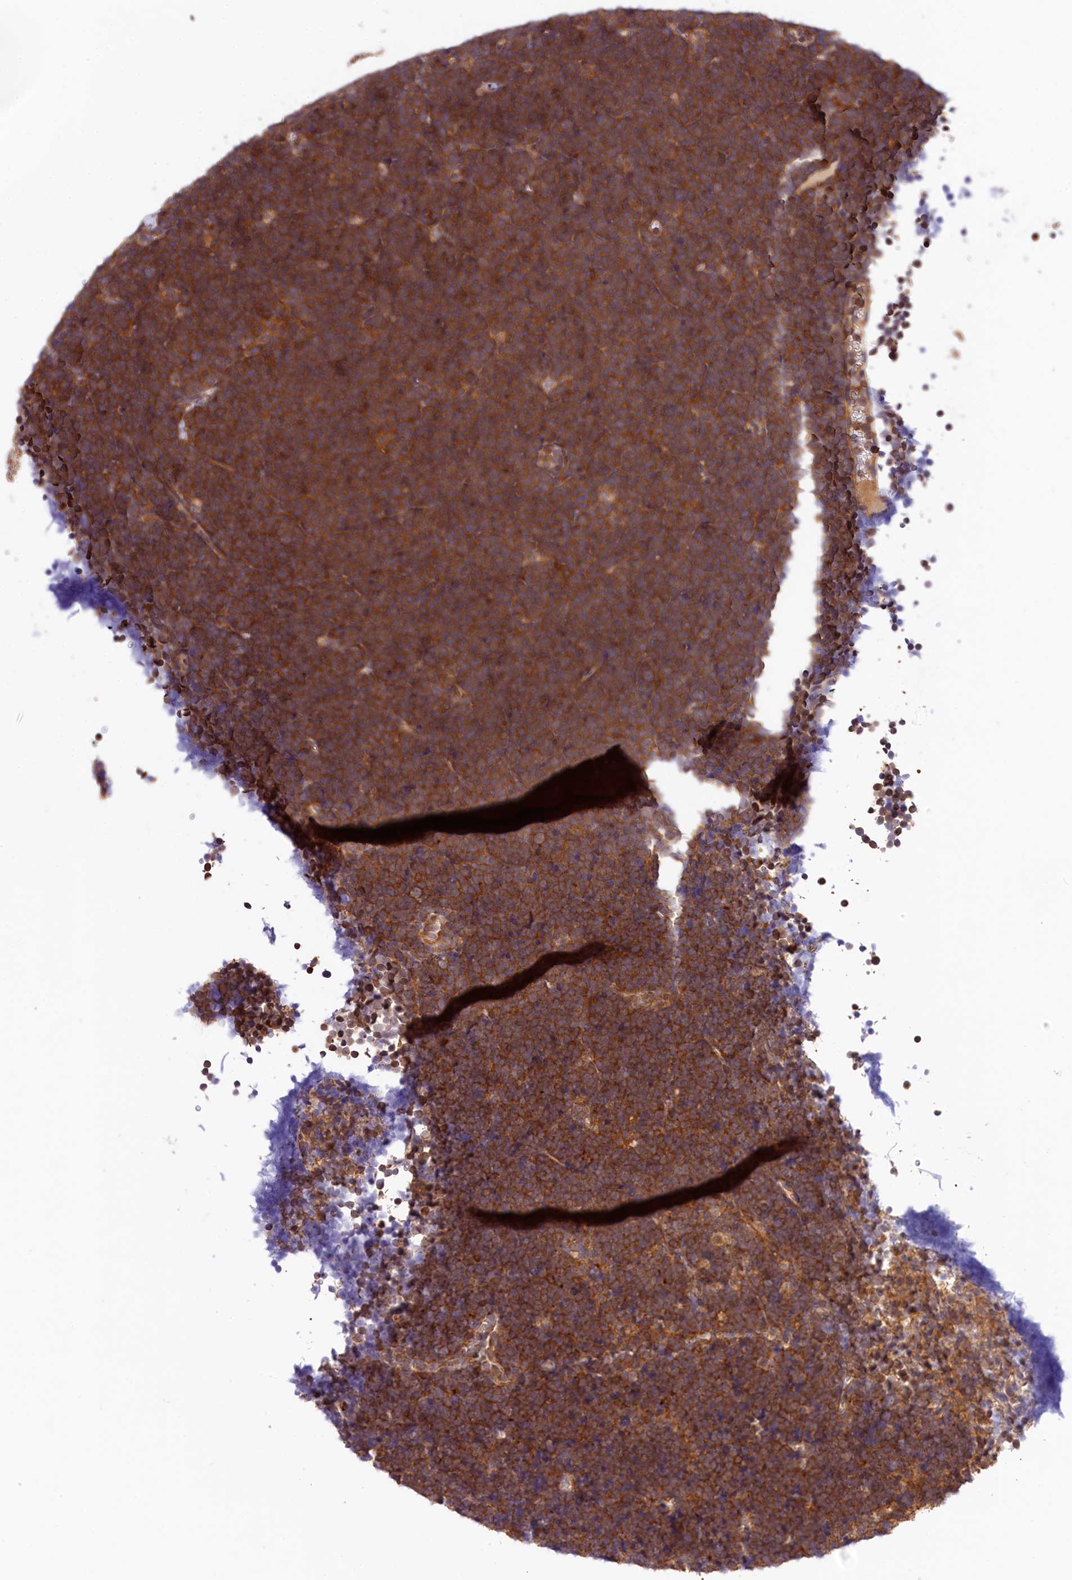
{"staining": {"intensity": "moderate", "quantity": ">75%", "location": "cytoplasmic/membranous"}, "tissue": "lymphoma", "cell_type": "Tumor cells", "image_type": "cancer", "snomed": [{"axis": "morphology", "description": "Malignant lymphoma, non-Hodgkin's type, High grade"}, {"axis": "topography", "description": "Lymph node"}], "caption": "Immunohistochemical staining of malignant lymphoma, non-Hodgkin's type (high-grade) exhibits medium levels of moderate cytoplasmic/membranous staining in approximately >75% of tumor cells.", "gene": "CHORDC1", "patient": {"sex": "male", "age": 13}}